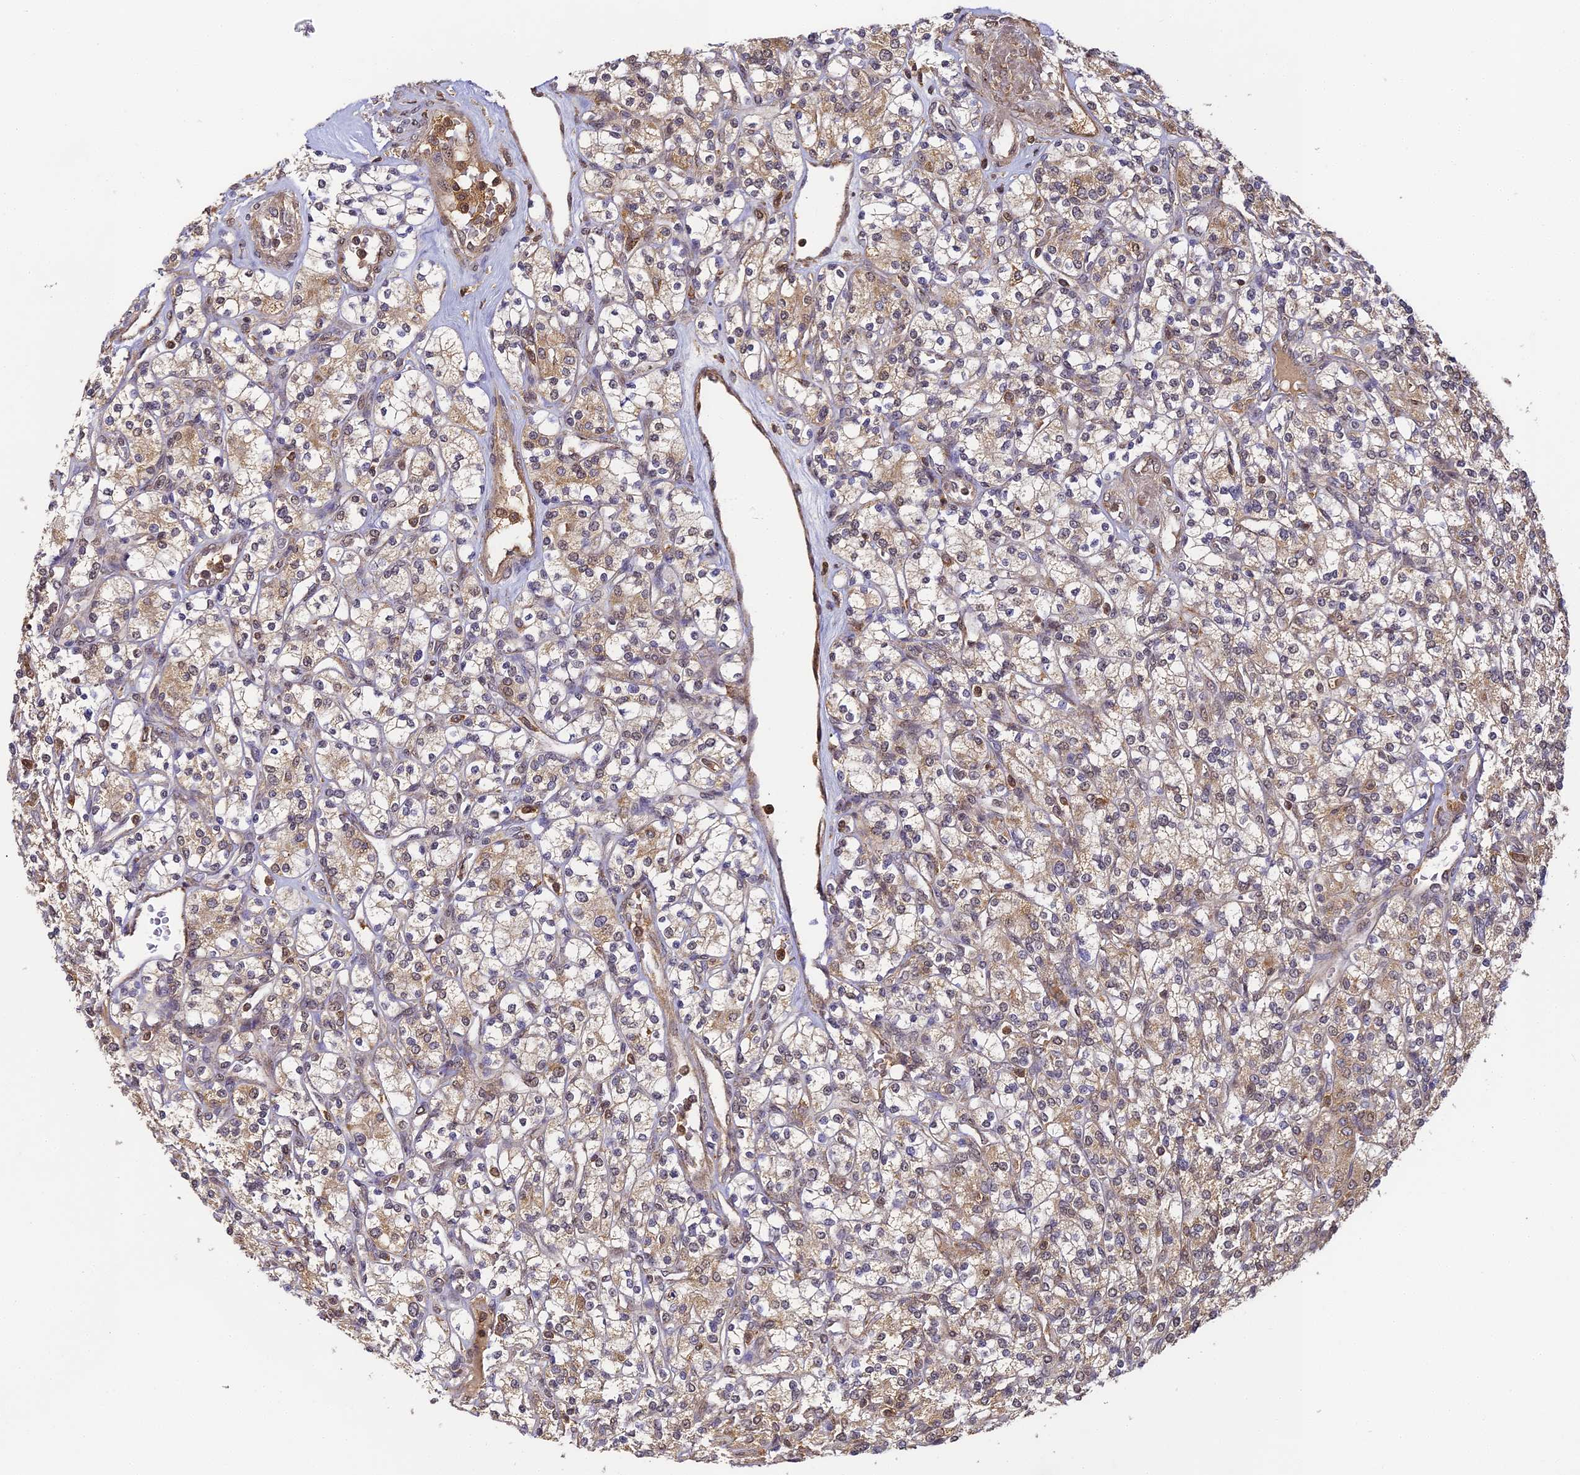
{"staining": {"intensity": "weak", "quantity": "25%-75%", "location": "cytoplasmic/membranous,nuclear"}, "tissue": "renal cancer", "cell_type": "Tumor cells", "image_type": "cancer", "snomed": [{"axis": "morphology", "description": "Adenocarcinoma, NOS"}, {"axis": "topography", "description": "Kidney"}], "caption": "The histopathology image reveals a brown stain indicating the presence of a protein in the cytoplasmic/membranous and nuclear of tumor cells in renal adenocarcinoma.", "gene": "ZNF443", "patient": {"sex": "male", "age": 77}}